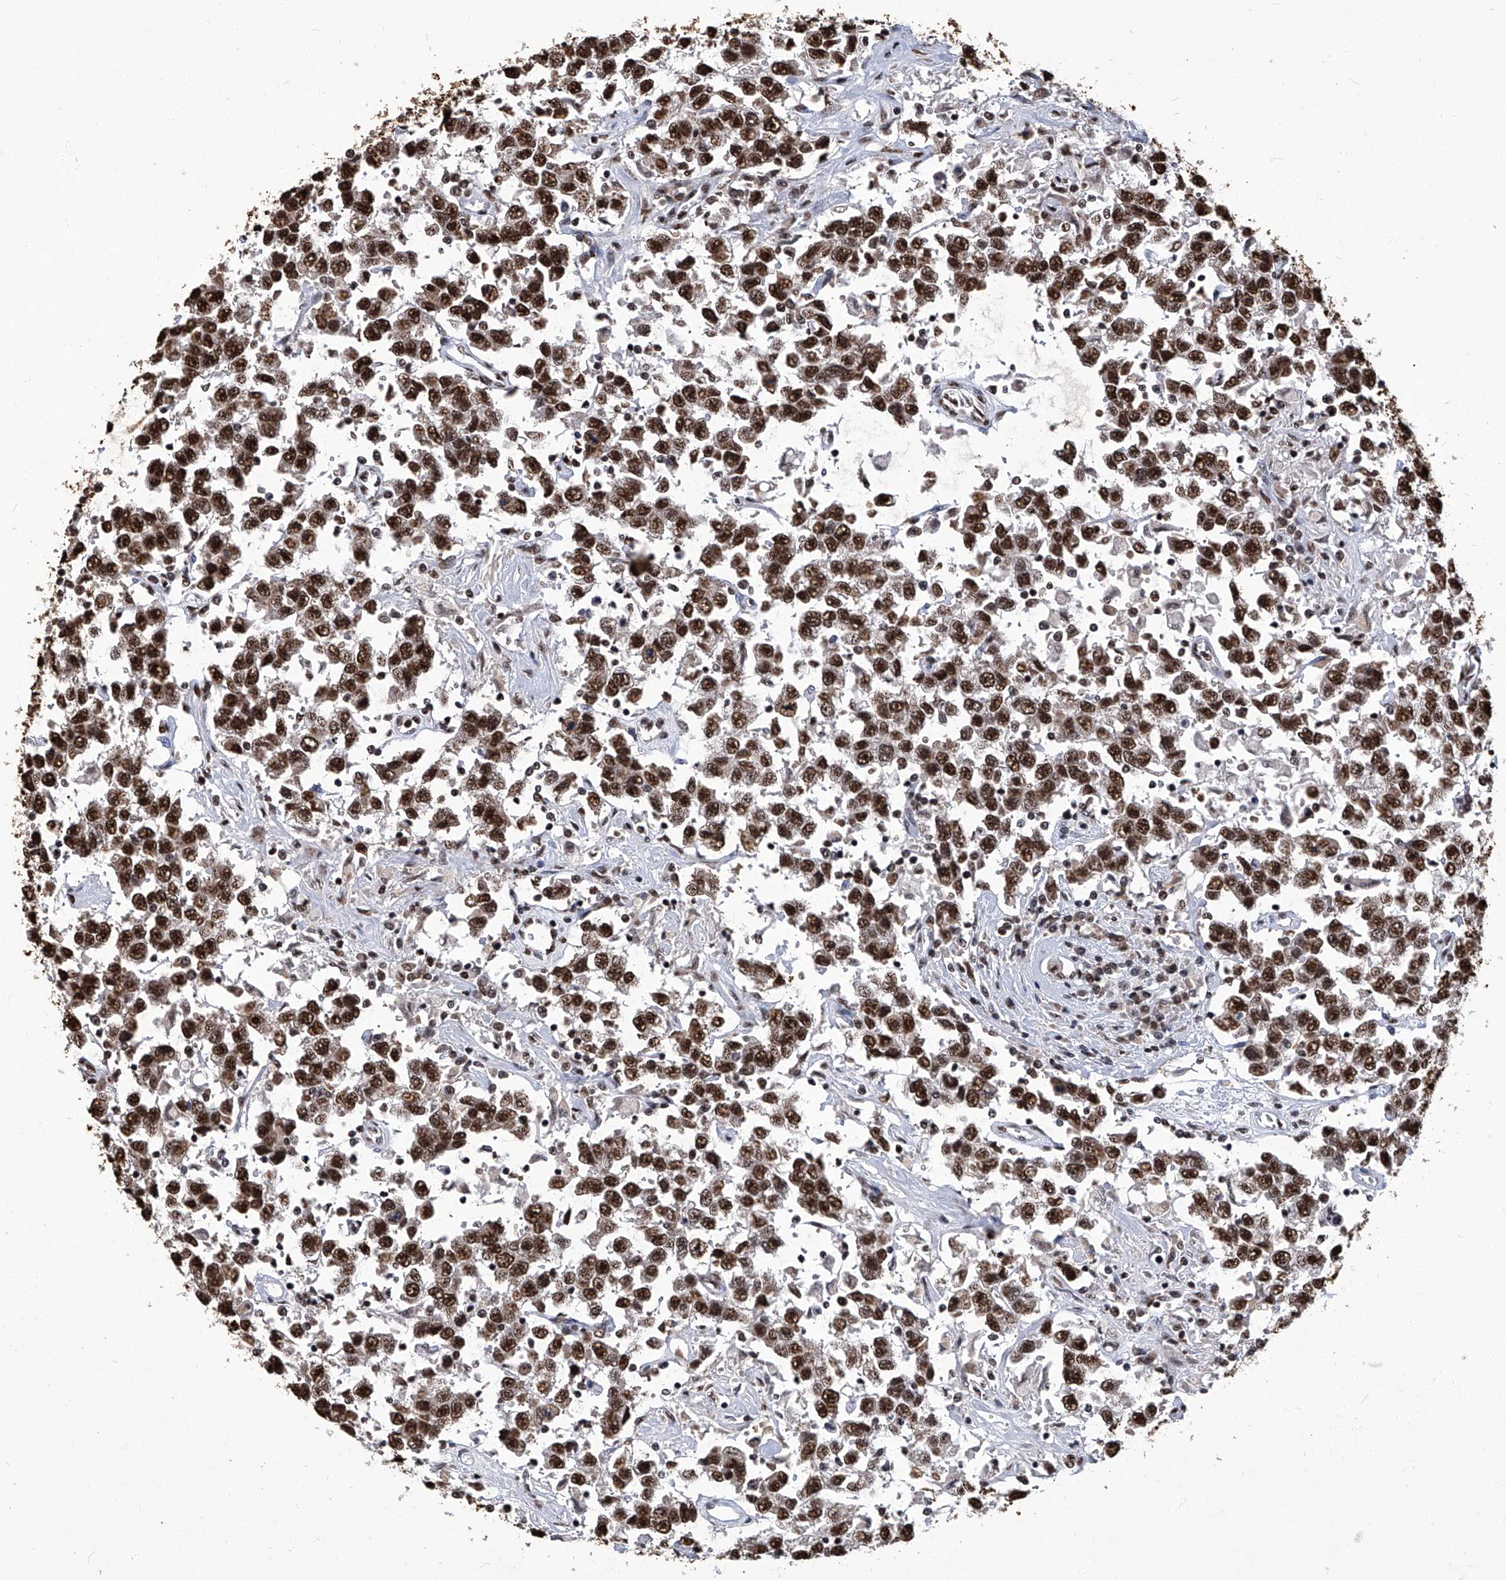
{"staining": {"intensity": "strong", "quantity": ">75%", "location": "nuclear"}, "tissue": "testis cancer", "cell_type": "Tumor cells", "image_type": "cancer", "snomed": [{"axis": "morphology", "description": "Seminoma, NOS"}, {"axis": "topography", "description": "Testis"}], "caption": "Seminoma (testis) stained with DAB (3,3'-diaminobenzidine) IHC displays high levels of strong nuclear staining in about >75% of tumor cells. The staining was performed using DAB (3,3'-diaminobenzidine), with brown indicating positive protein expression. Nuclei are stained blue with hematoxylin.", "gene": "HBP1", "patient": {"sex": "male", "age": 41}}